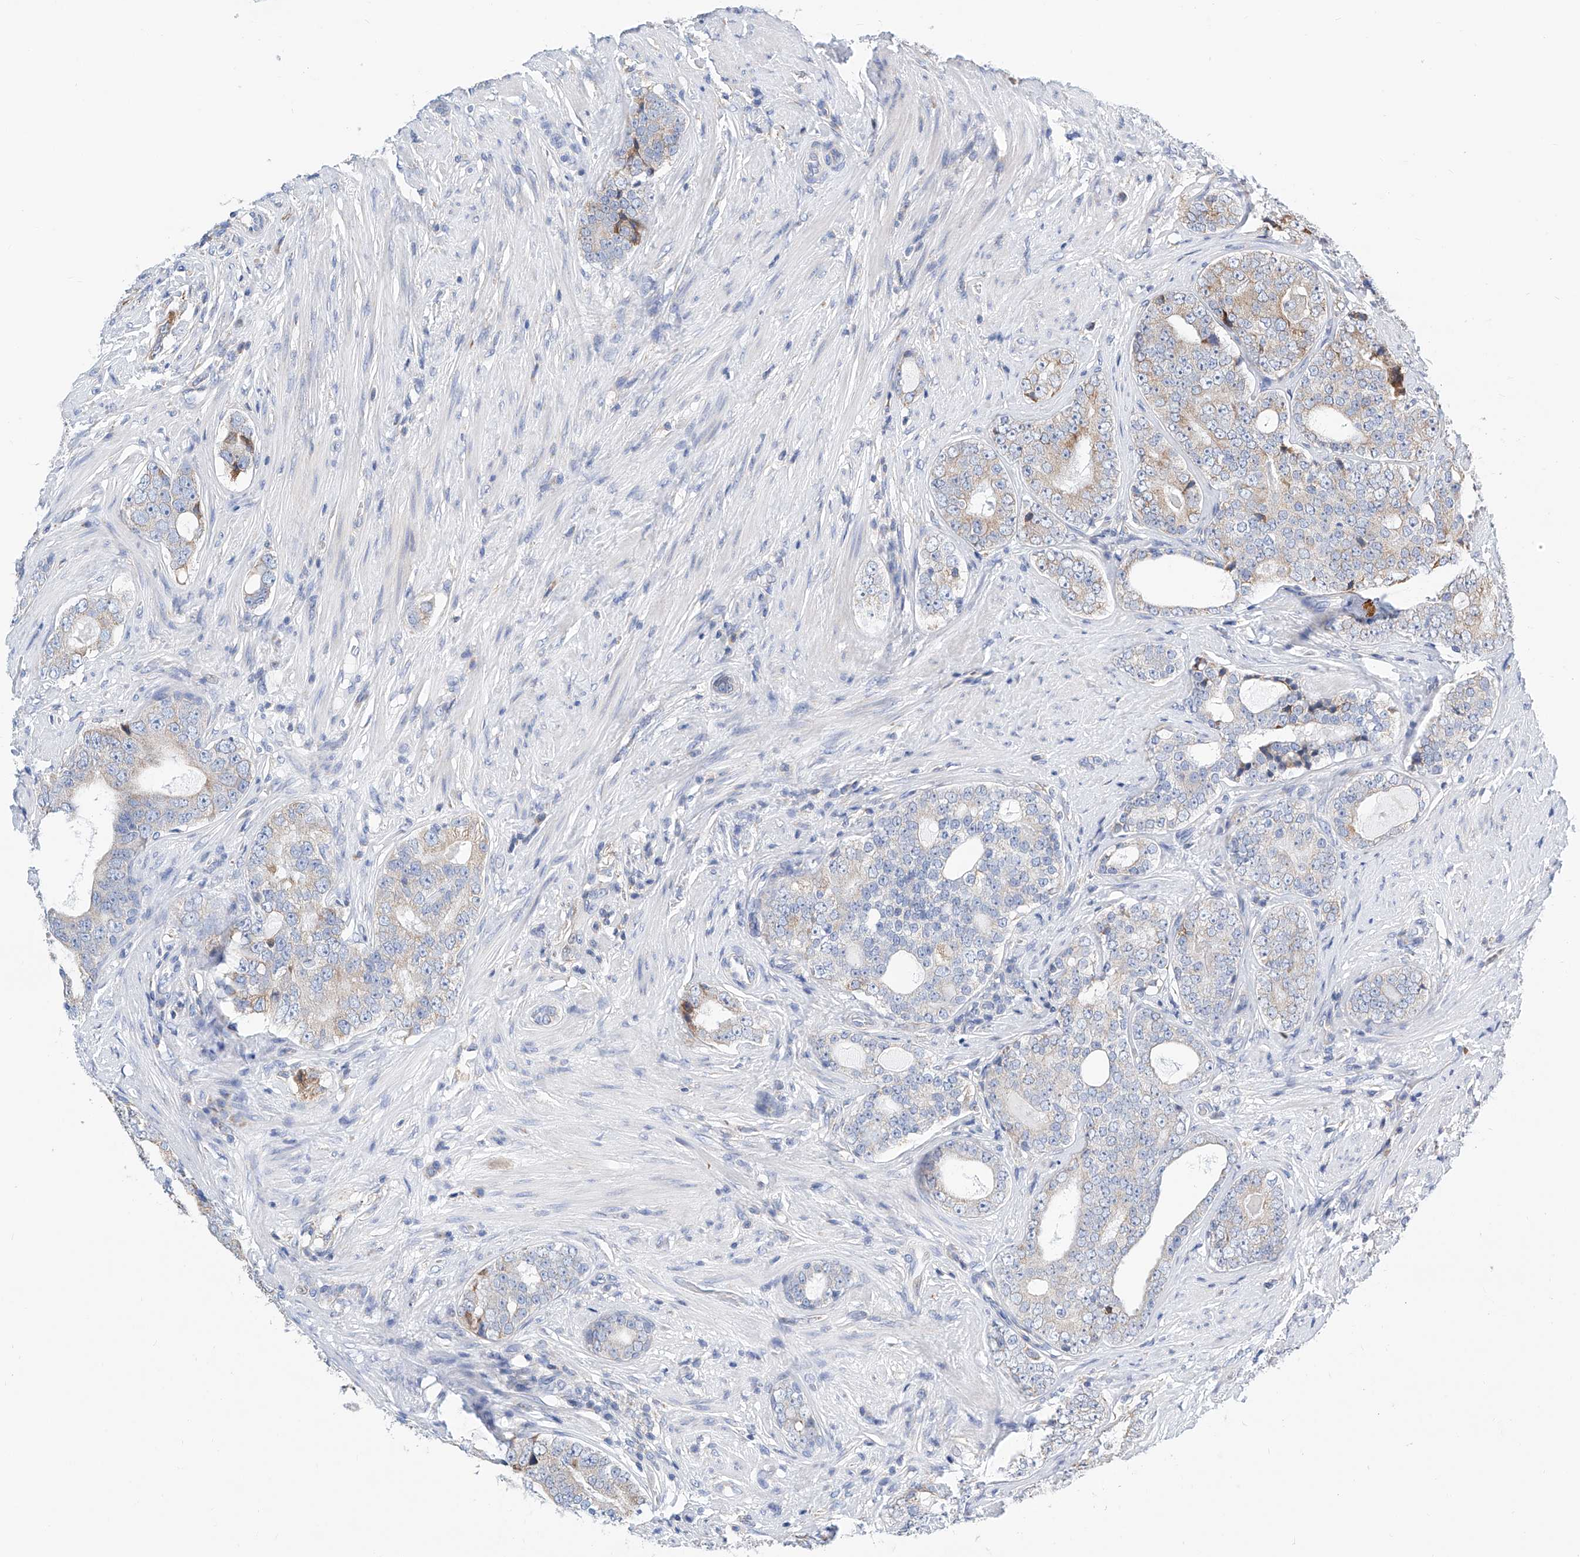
{"staining": {"intensity": "weak", "quantity": "<25%", "location": "cytoplasmic/membranous"}, "tissue": "prostate cancer", "cell_type": "Tumor cells", "image_type": "cancer", "snomed": [{"axis": "morphology", "description": "Adenocarcinoma, High grade"}, {"axis": "topography", "description": "Prostate"}], "caption": "The immunohistochemistry (IHC) micrograph has no significant staining in tumor cells of high-grade adenocarcinoma (prostate) tissue.", "gene": "MAD2L1", "patient": {"sex": "male", "age": 56}}